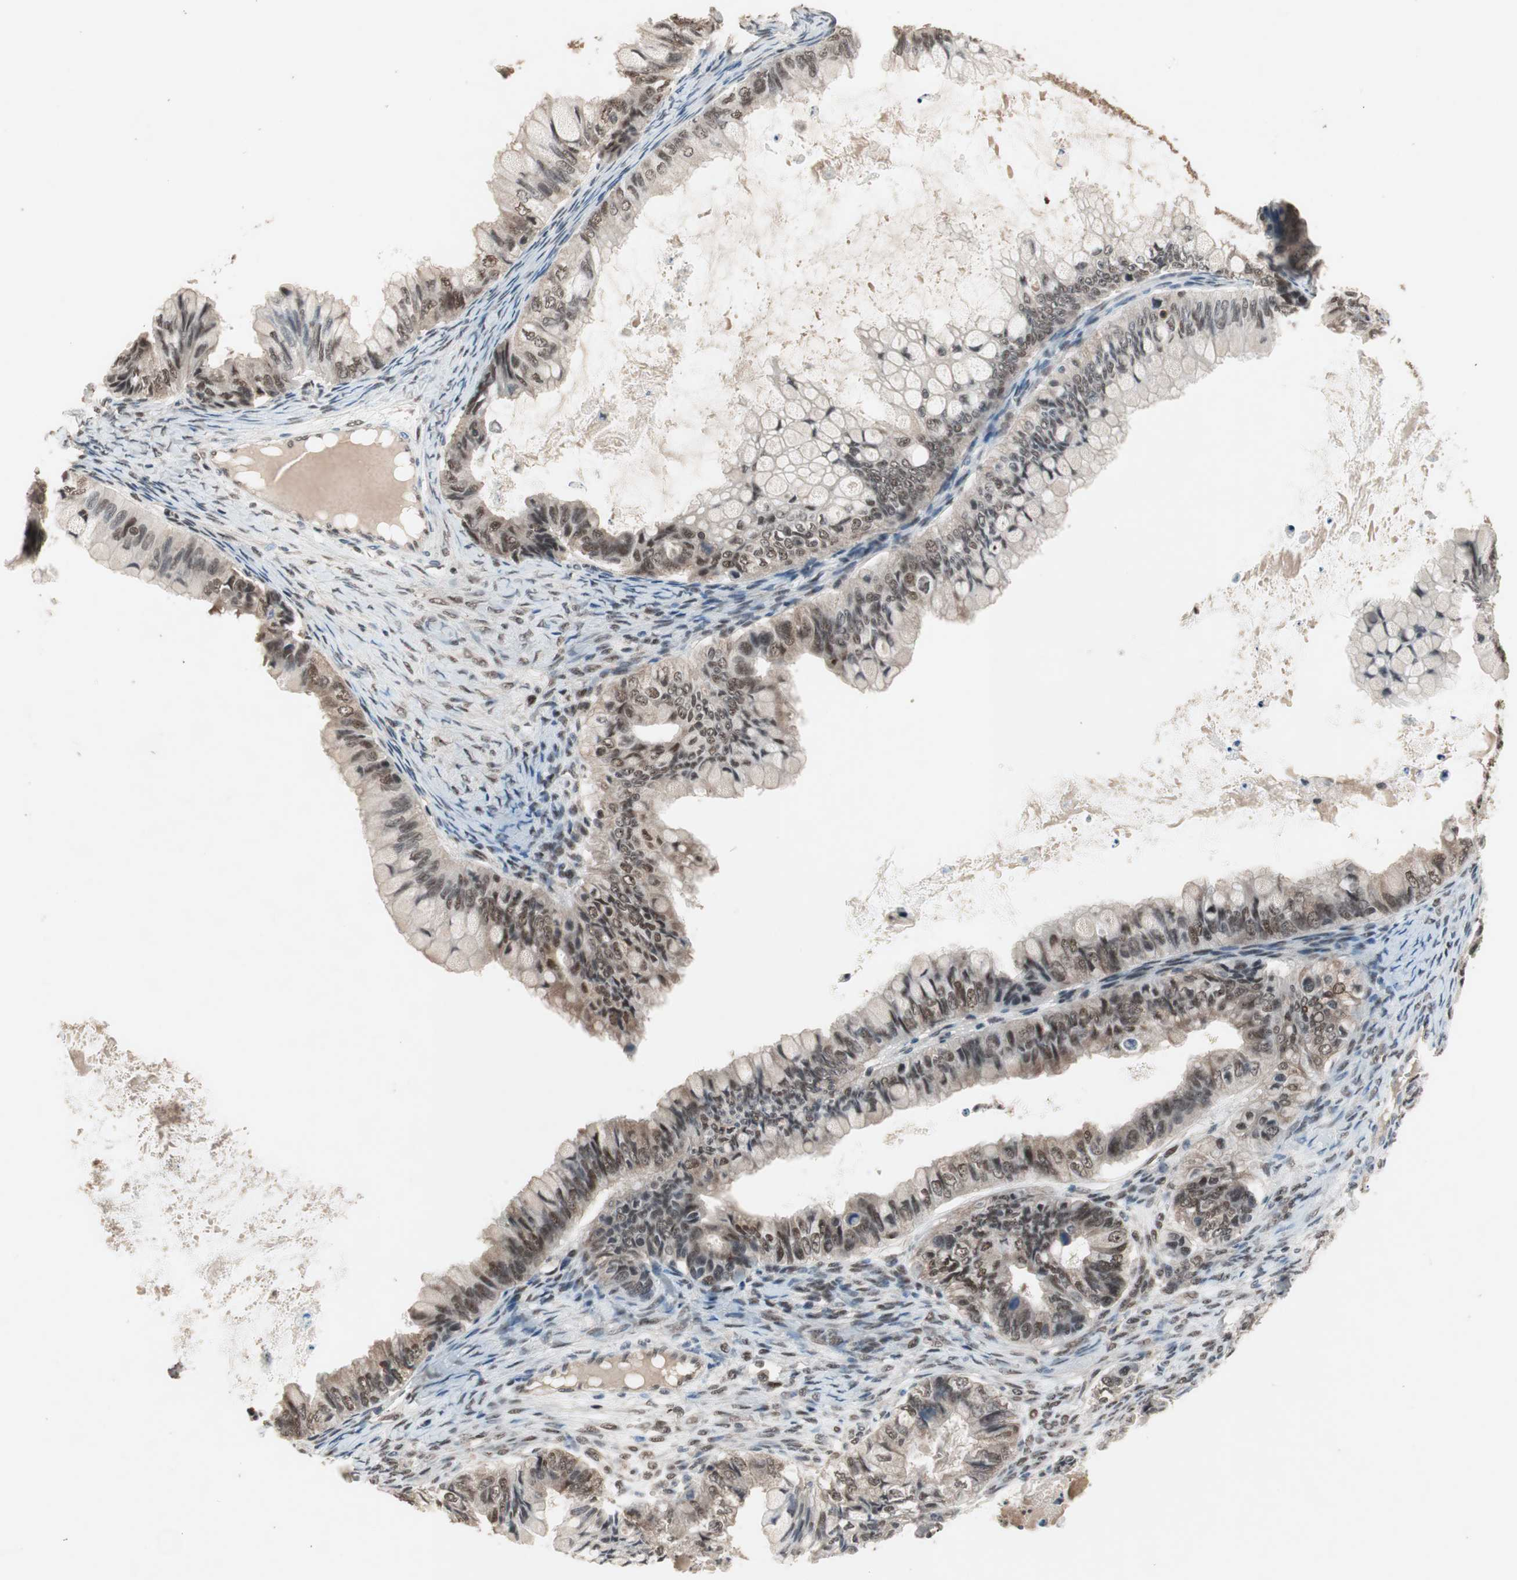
{"staining": {"intensity": "moderate", "quantity": ">75%", "location": "cytoplasmic/membranous,nuclear"}, "tissue": "ovarian cancer", "cell_type": "Tumor cells", "image_type": "cancer", "snomed": [{"axis": "morphology", "description": "Cystadenocarcinoma, mucinous, NOS"}, {"axis": "topography", "description": "Ovary"}], "caption": "Ovarian cancer was stained to show a protein in brown. There is medium levels of moderate cytoplasmic/membranous and nuclear expression in approximately >75% of tumor cells.", "gene": "GART", "patient": {"sex": "female", "age": 80}}